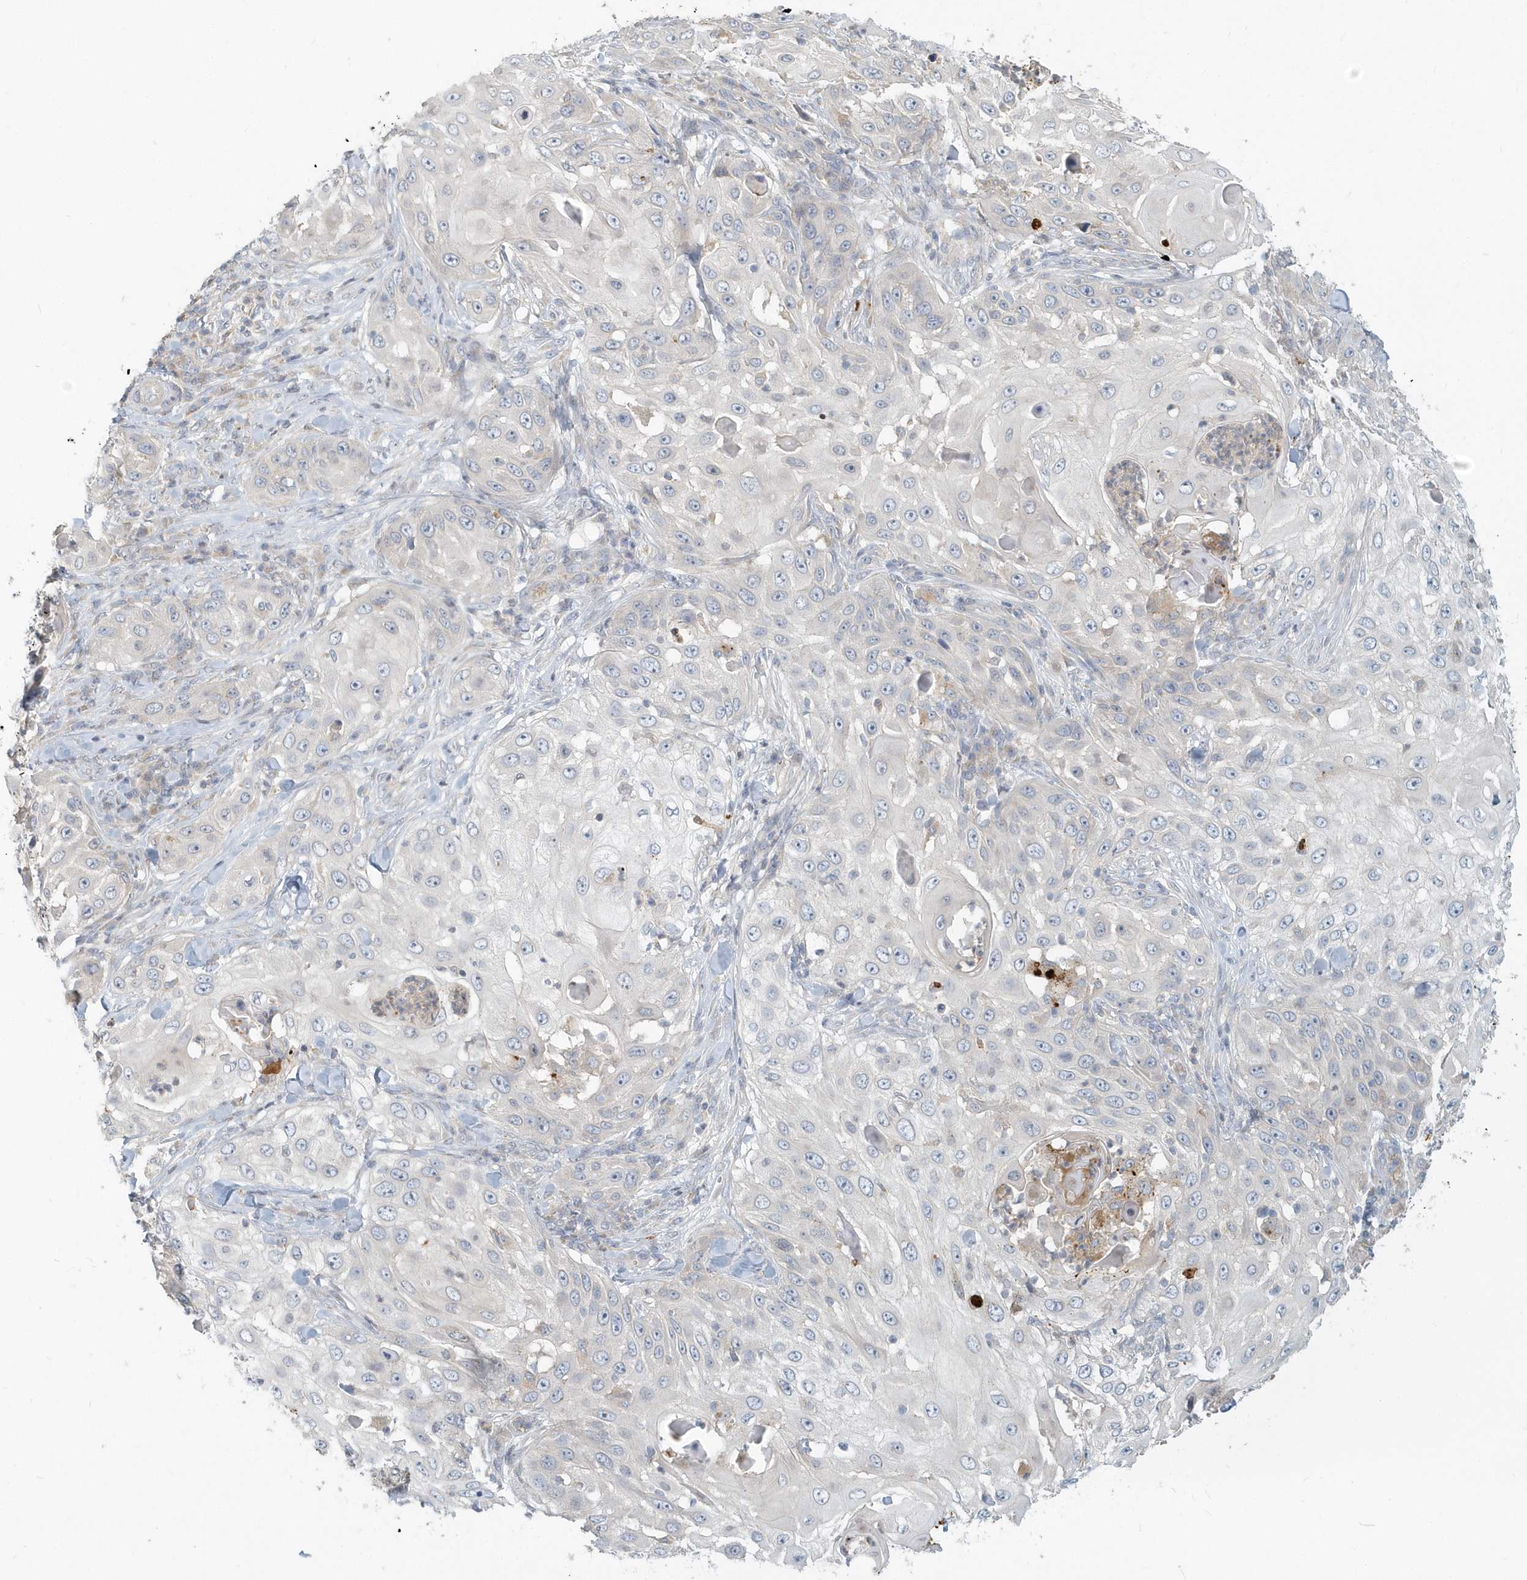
{"staining": {"intensity": "negative", "quantity": "none", "location": "none"}, "tissue": "skin cancer", "cell_type": "Tumor cells", "image_type": "cancer", "snomed": [{"axis": "morphology", "description": "Squamous cell carcinoma, NOS"}, {"axis": "topography", "description": "Skin"}], "caption": "Tumor cells show no significant expression in skin squamous cell carcinoma.", "gene": "NAPB", "patient": {"sex": "female", "age": 44}}